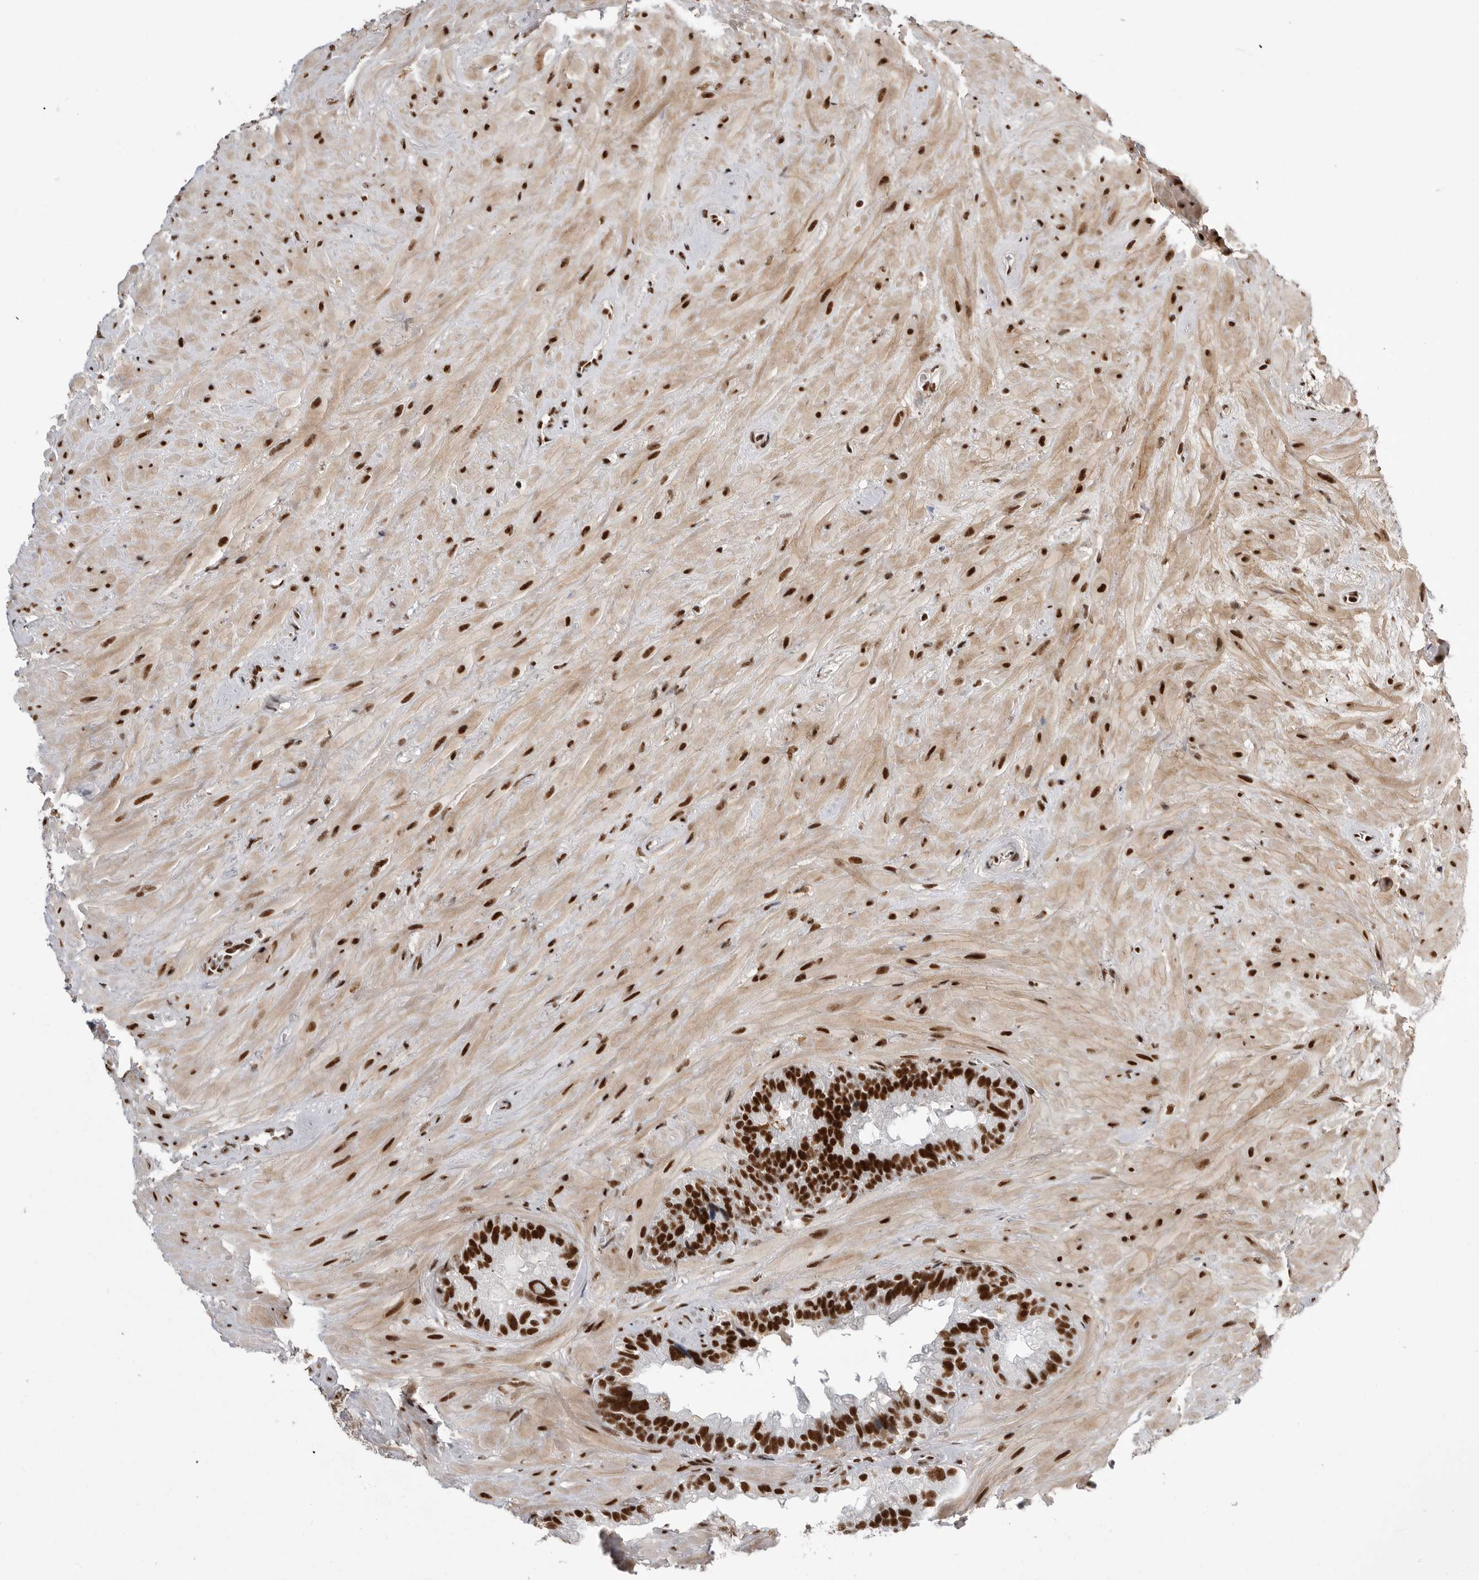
{"staining": {"intensity": "strong", "quantity": ">75%", "location": "nuclear"}, "tissue": "seminal vesicle", "cell_type": "Glandular cells", "image_type": "normal", "snomed": [{"axis": "morphology", "description": "Normal tissue, NOS"}, {"axis": "topography", "description": "Seminal veicle"}], "caption": "This is a histology image of IHC staining of normal seminal vesicle, which shows strong staining in the nuclear of glandular cells.", "gene": "PPP1R8", "patient": {"sex": "male", "age": 80}}